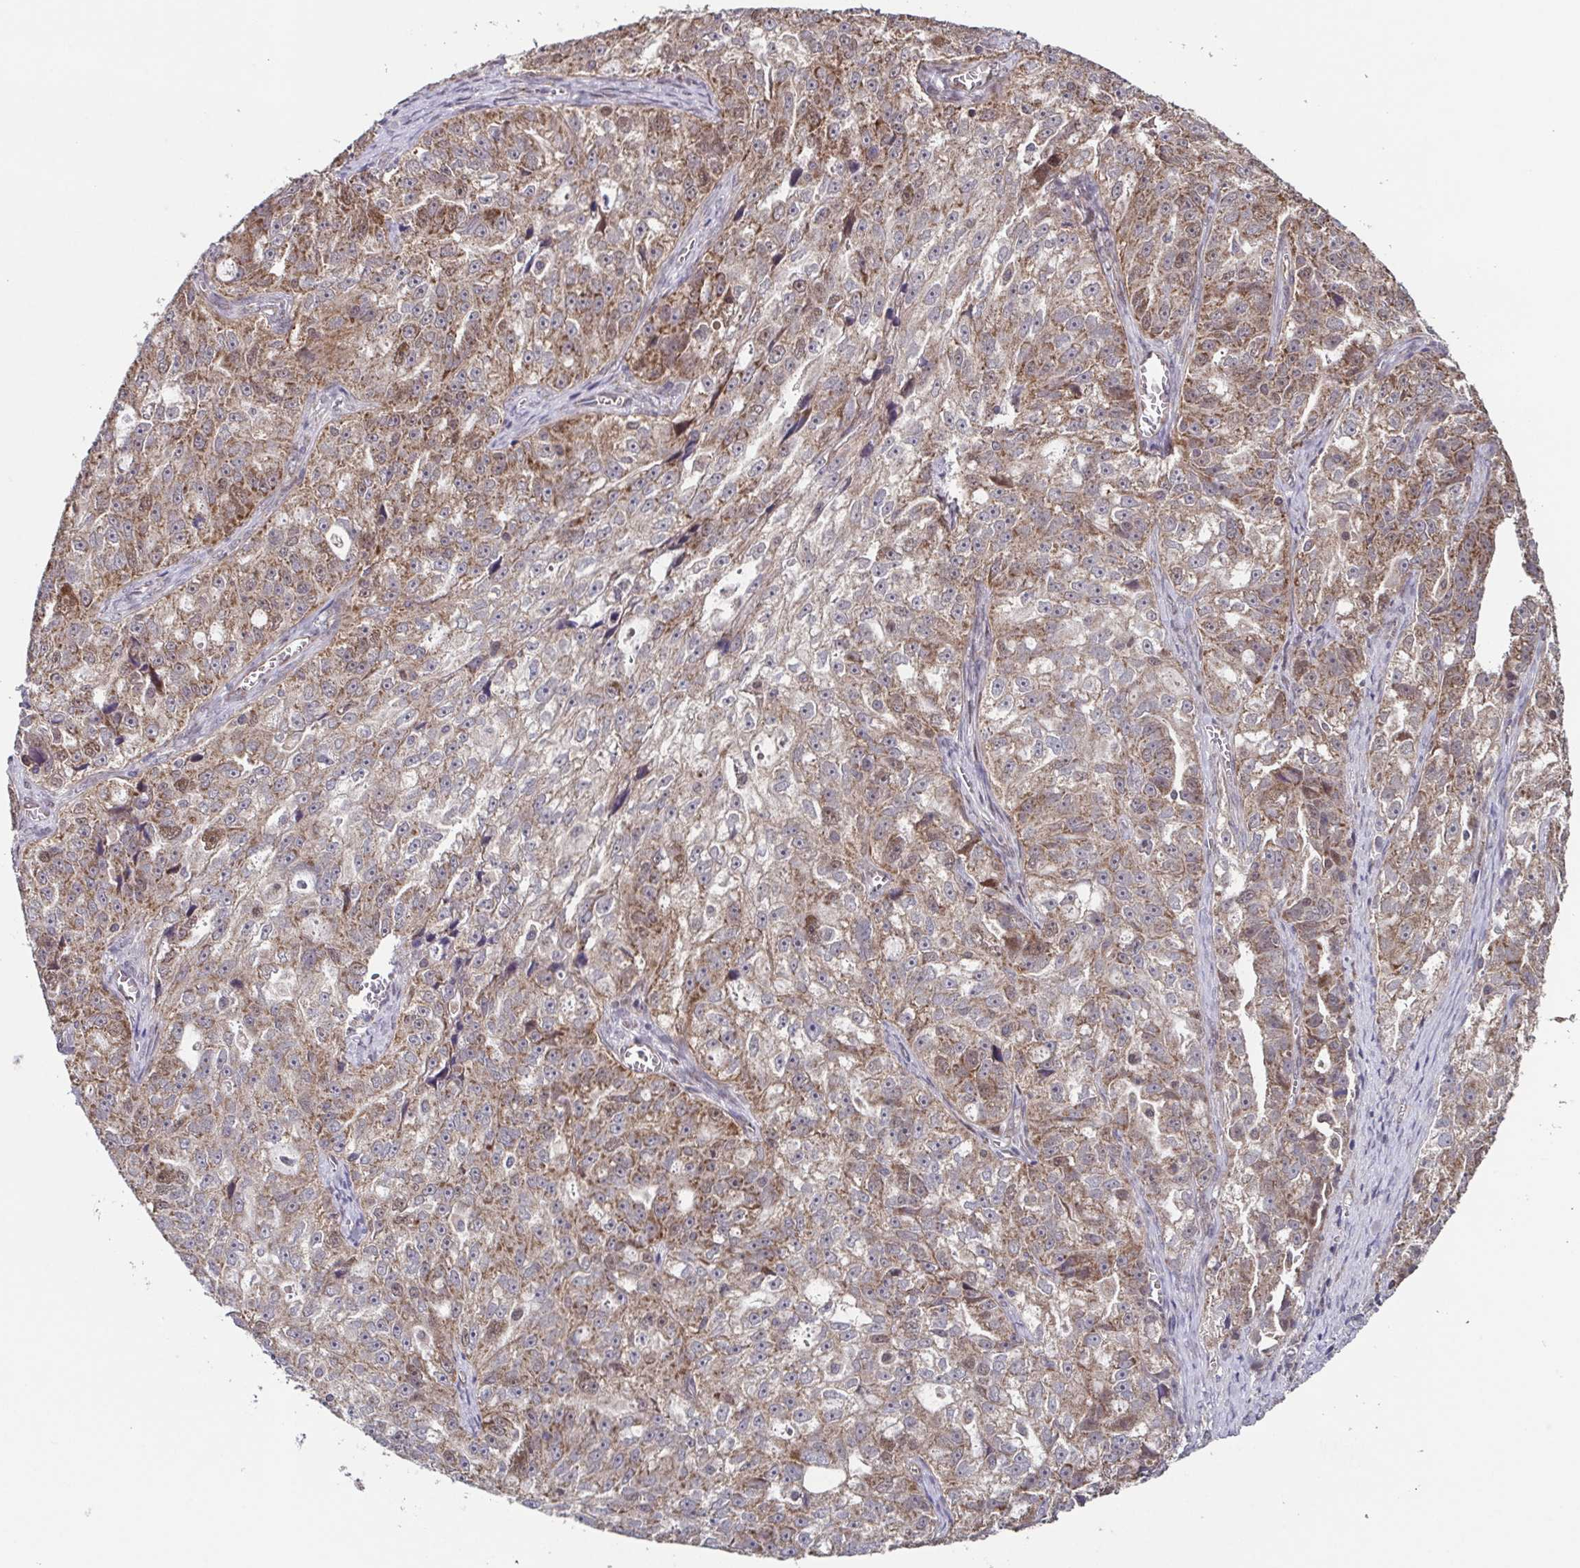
{"staining": {"intensity": "moderate", "quantity": ">75%", "location": "cytoplasmic/membranous"}, "tissue": "ovarian cancer", "cell_type": "Tumor cells", "image_type": "cancer", "snomed": [{"axis": "morphology", "description": "Cystadenocarcinoma, serous, NOS"}, {"axis": "topography", "description": "Ovary"}], "caption": "Brown immunohistochemical staining in serous cystadenocarcinoma (ovarian) demonstrates moderate cytoplasmic/membranous expression in about >75% of tumor cells. The staining is performed using DAB (3,3'-diaminobenzidine) brown chromogen to label protein expression. The nuclei are counter-stained blue using hematoxylin.", "gene": "TTC19", "patient": {"sex": "female", "age": 51}}